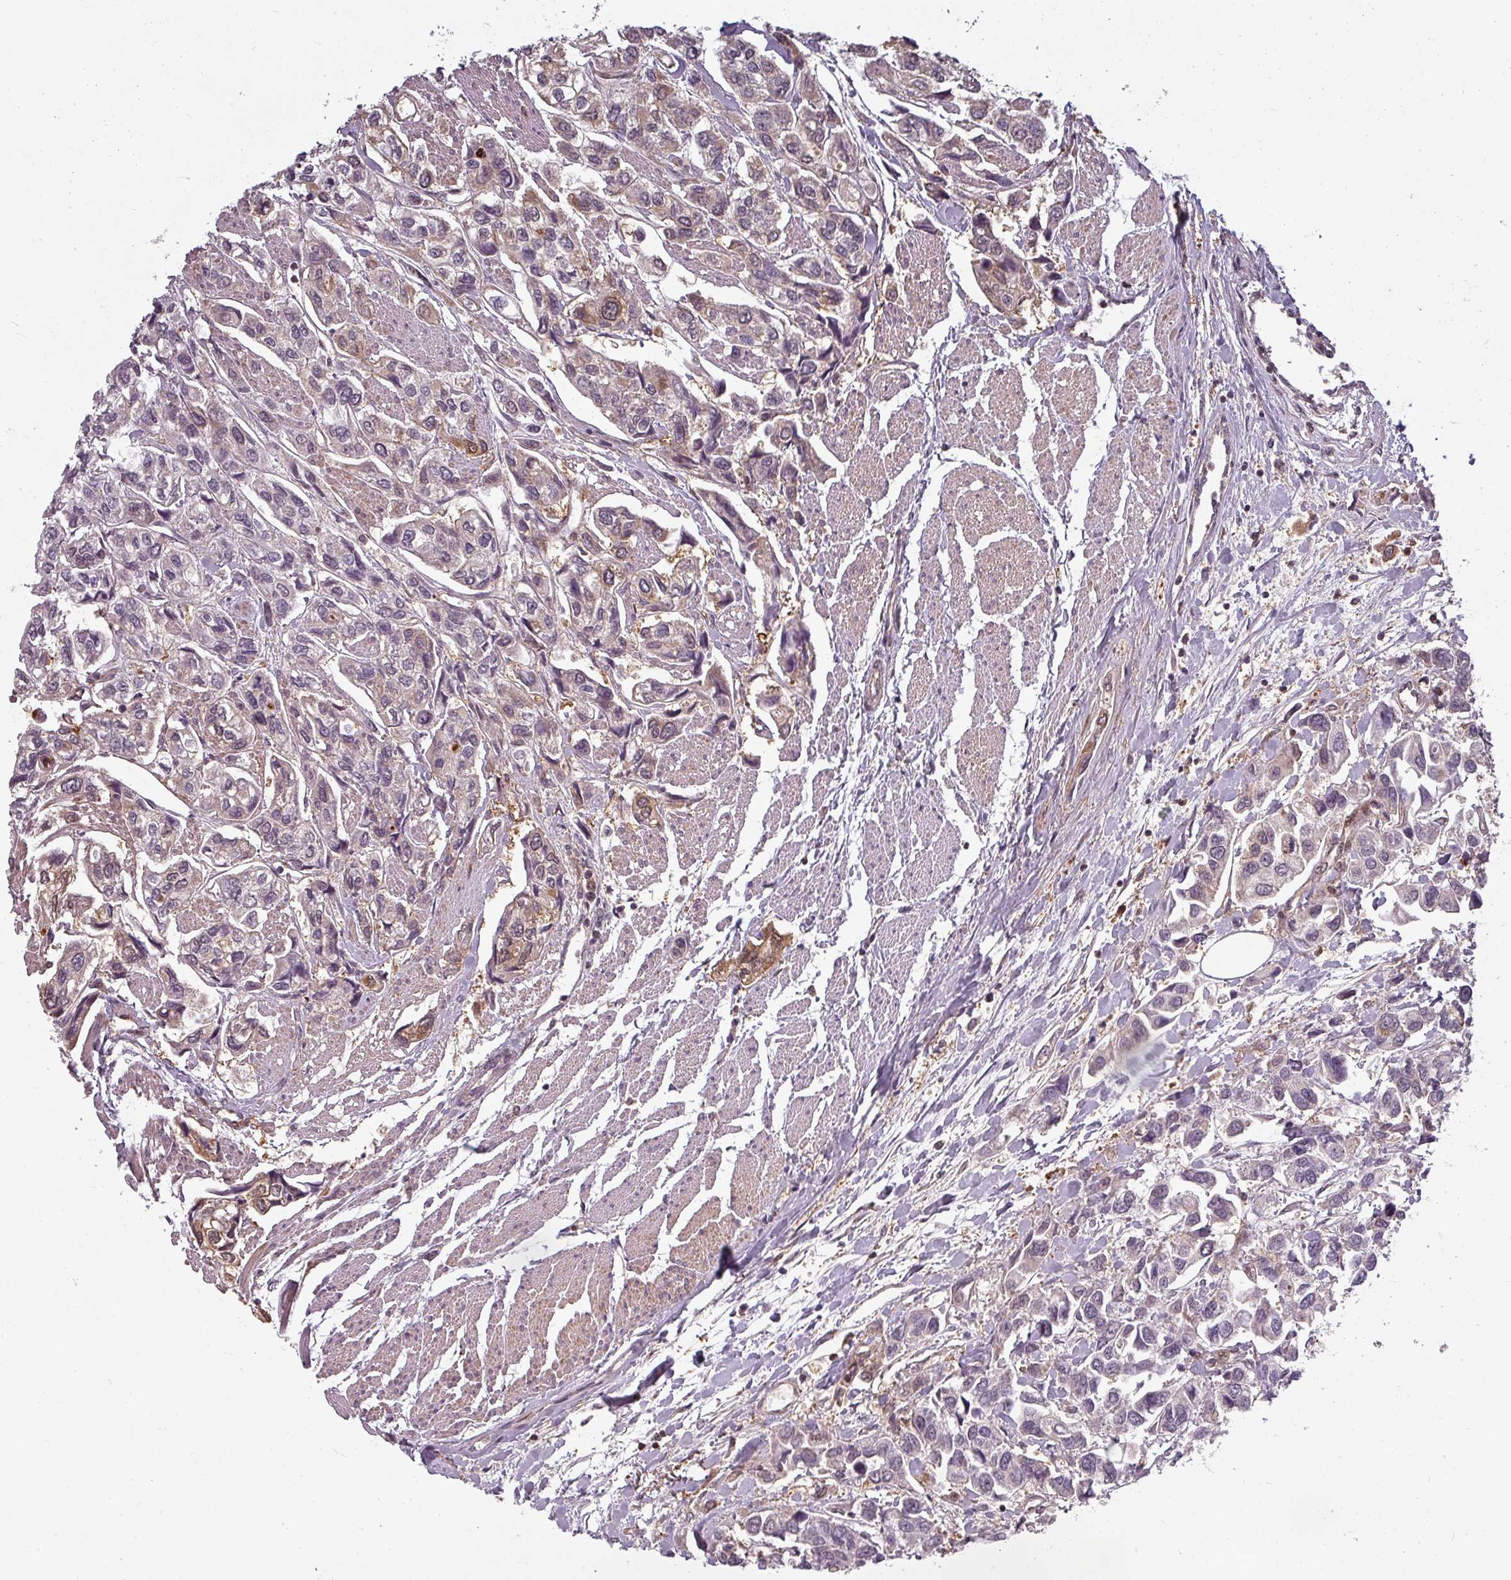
{"staining": {"intensity": "moderate", "quantity": "<25%", "location": "cytoplasmic/membranous"}, "tissue": "urothelial cancer", "cell_type": "Tumor cells", "image_type": "cancer", "snomed": [{"axis": "morphology", "description": "Urothelial carcinoma, High grade"}, {"axis": "topography", "description": "Urinary bladder"}], "caption": "Human urothelial cancer stained with a brown dye reveals moderate cytoplasmic/membranous positive positivity in approximately <25% of tumor cells.", "gene": "CLIC1", "patient": {"sex": "male", "age": 67}}